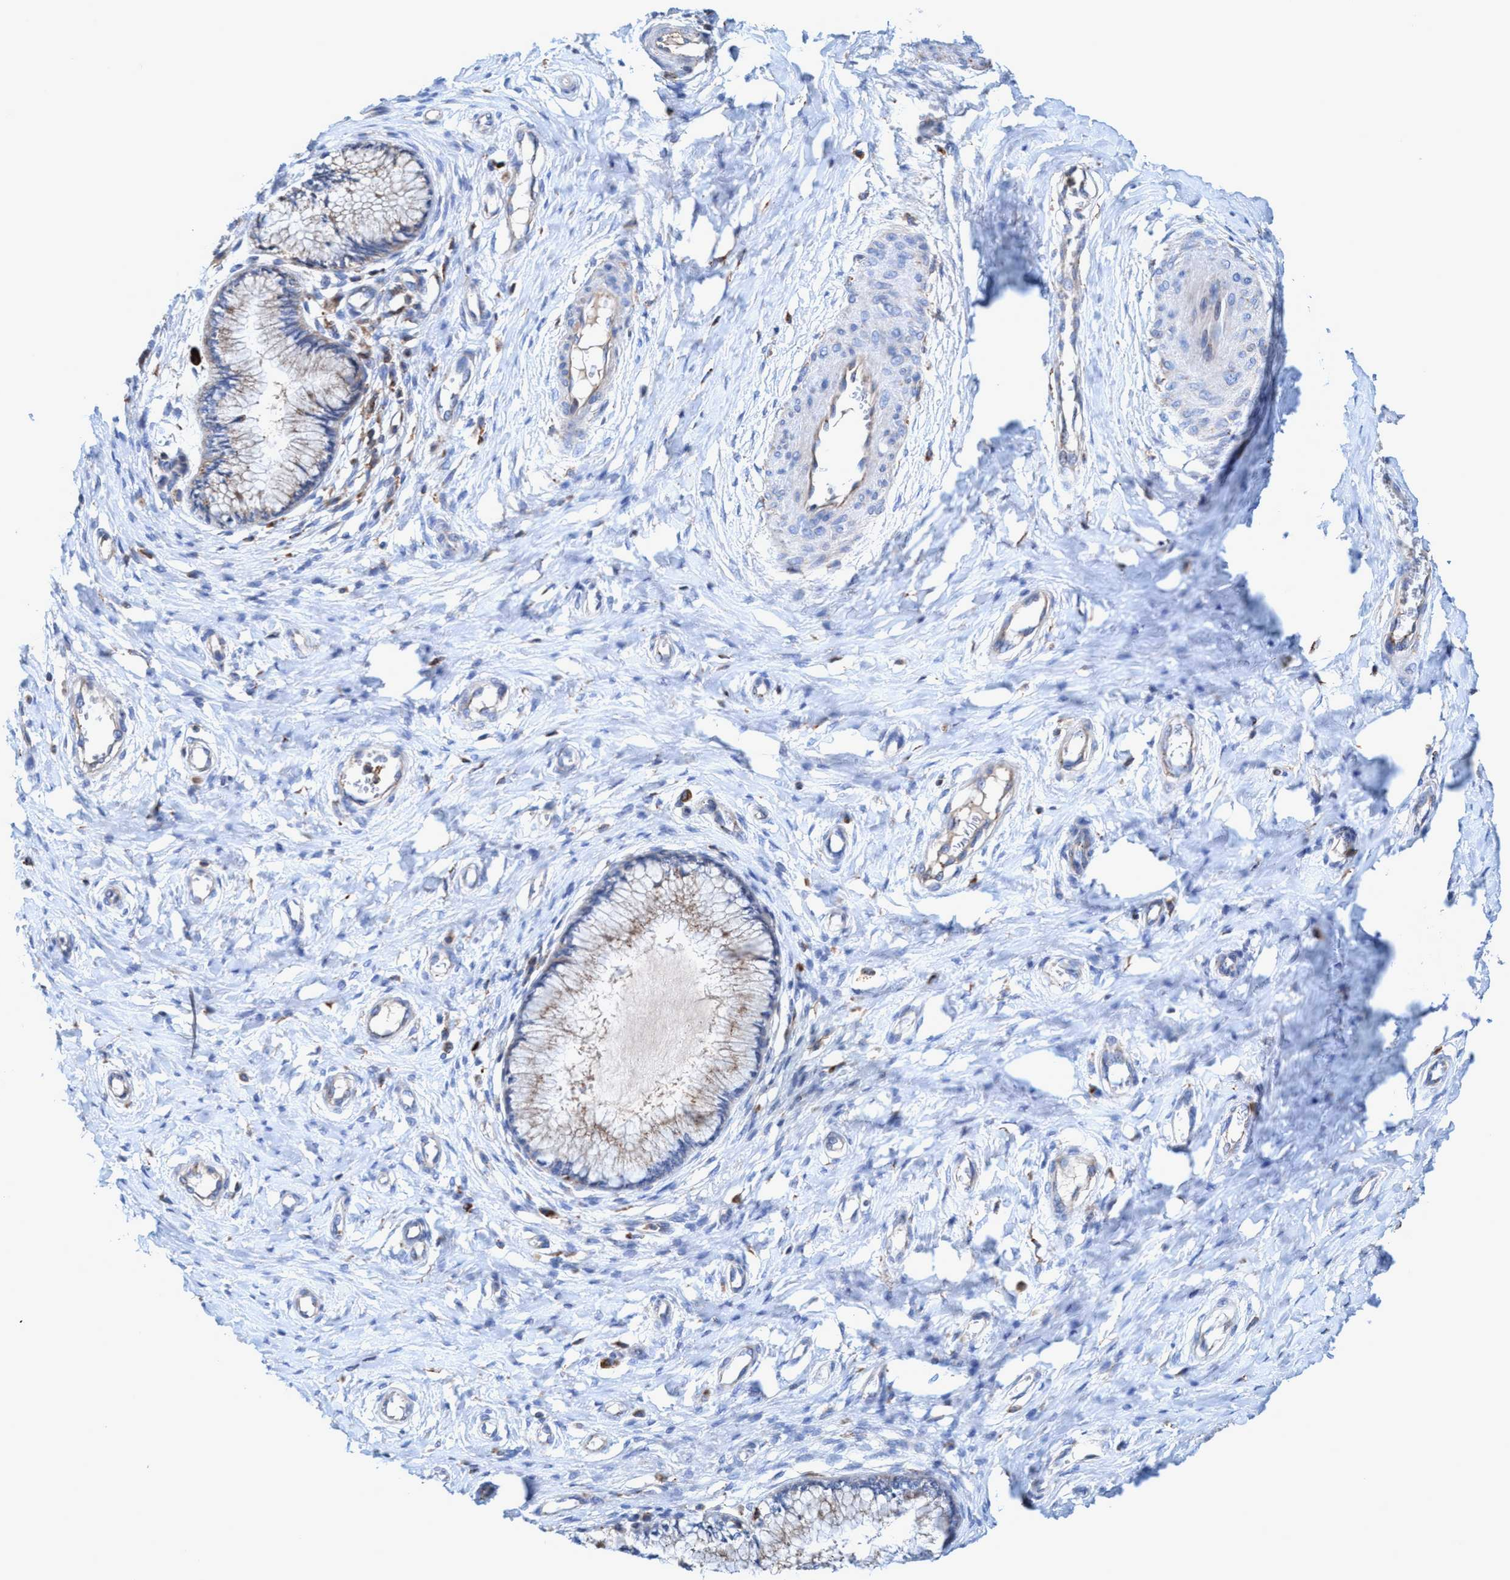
{"staining": {"intensity": "weak", "quantity": "25%-75%", "location": "cytoplasmic/membranous"}, "tissue": "cervix", "cell_type": "Glandular cells", "image_type": "normal", "snomed": [{"axis": "morphology", "description": "Normal tissue, NOS"}, {"axis": "topography", "description": "Cervix"}], "caption": "About 25%-75% of glandular cells in benign cervix reveal weak cytoplasmic/membranous protein staining as visualized by brown immunohistochemical staining.", "gene": "TRIM65", "patient": {"sex": "female", "age": 55}}